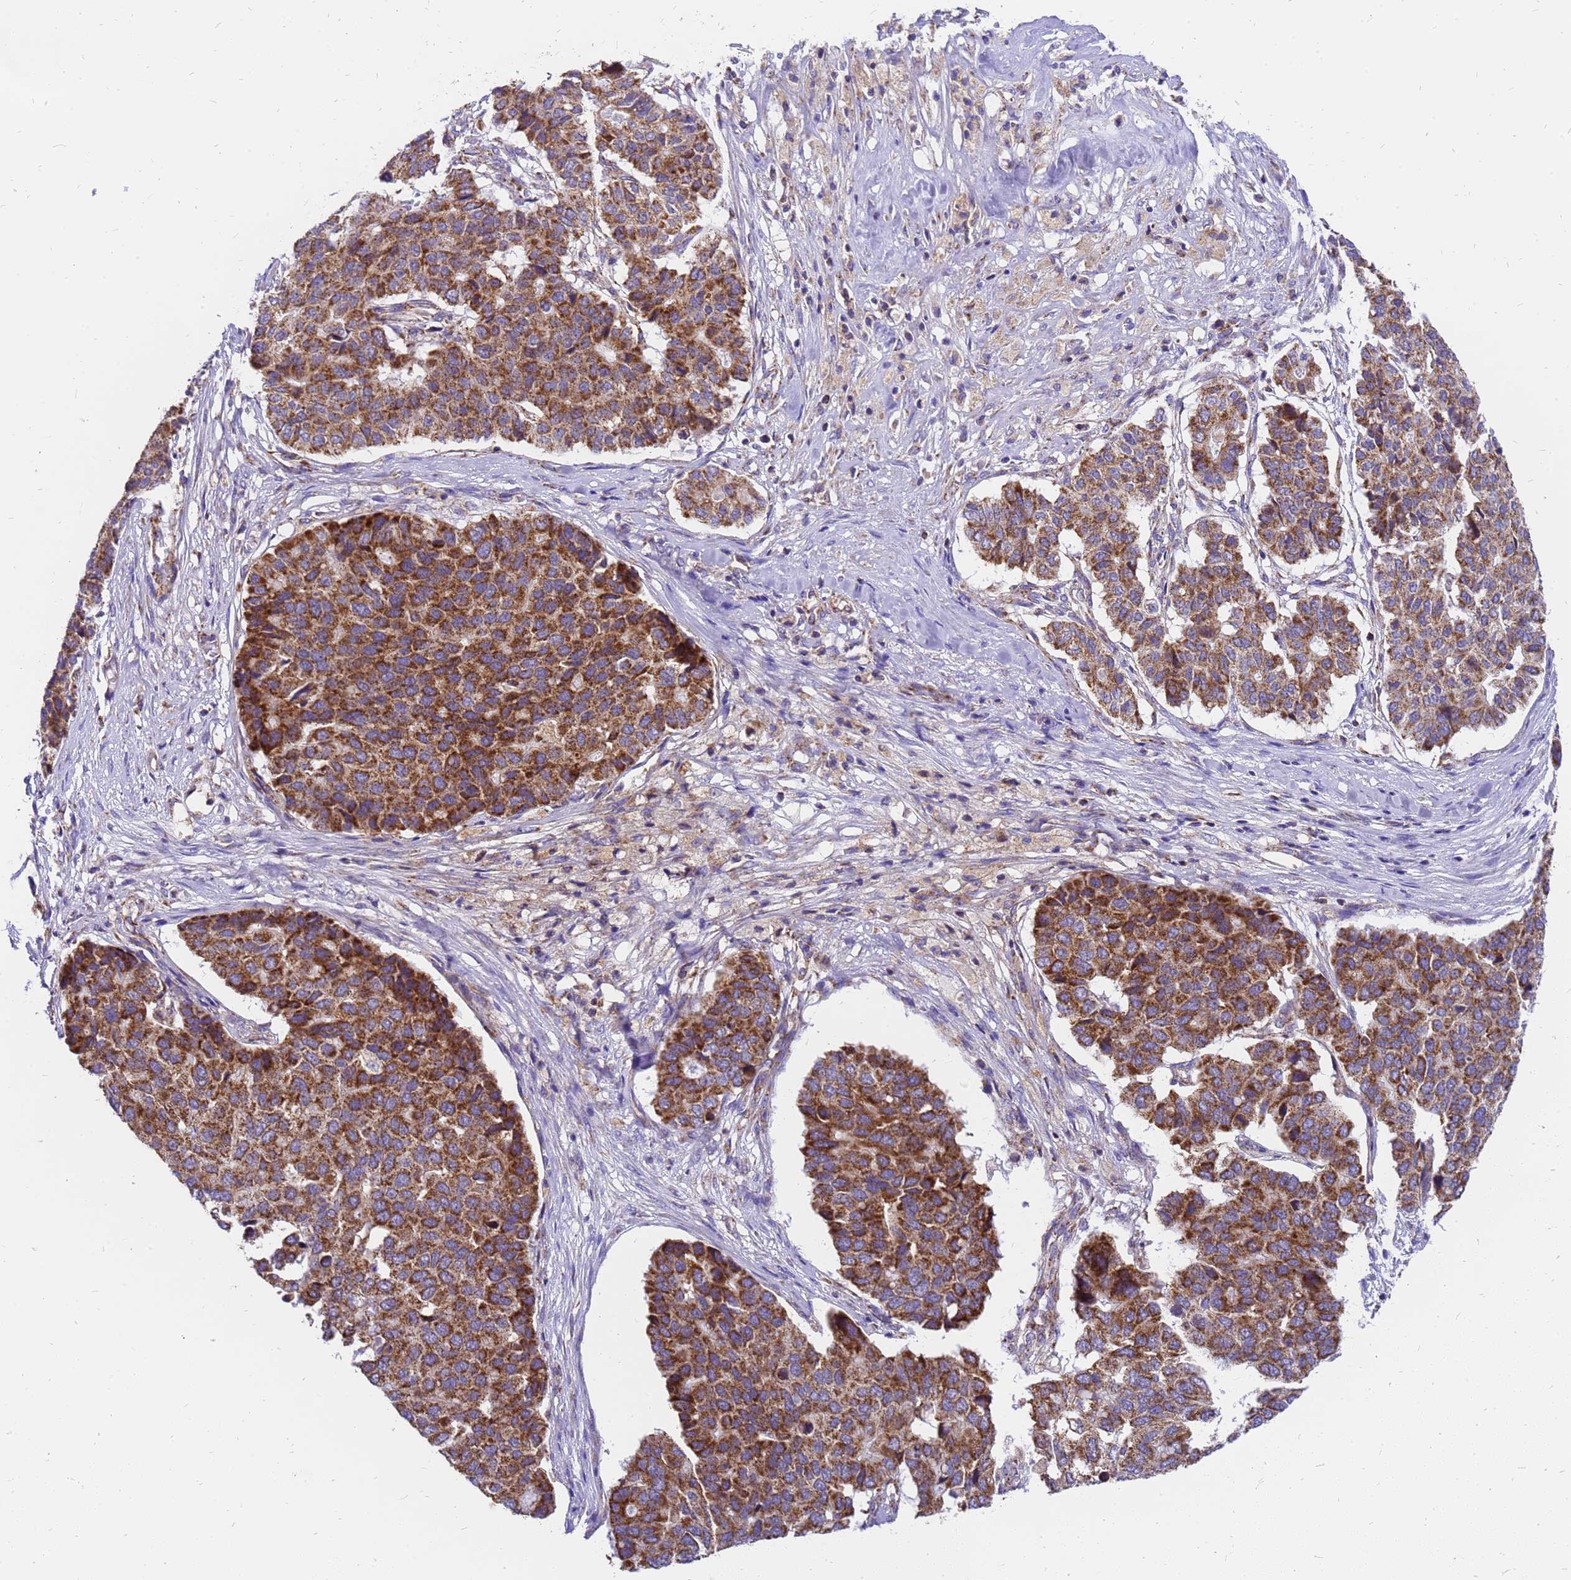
{"staining": {"intensity": "strong", "quantity": ">75%", "location": "cytoplasmic/membranous"}, "tissue": "pancreatic cancer", "cell_type": "Tumor cells", "image_type": "cancer", "snomed": [{"axis": "morphology", "description": "Adenocarcinoma, NOS"}, {"axis": "topography", "description": "Pancreas"}], "caption": "Tumor cells show strong cytoplasmic/membranous staining in about >75% of cells in pancreatic adenocarcinoma.", "gene": "MRPS26", "patient": {"sex": "male", "age": 50}}